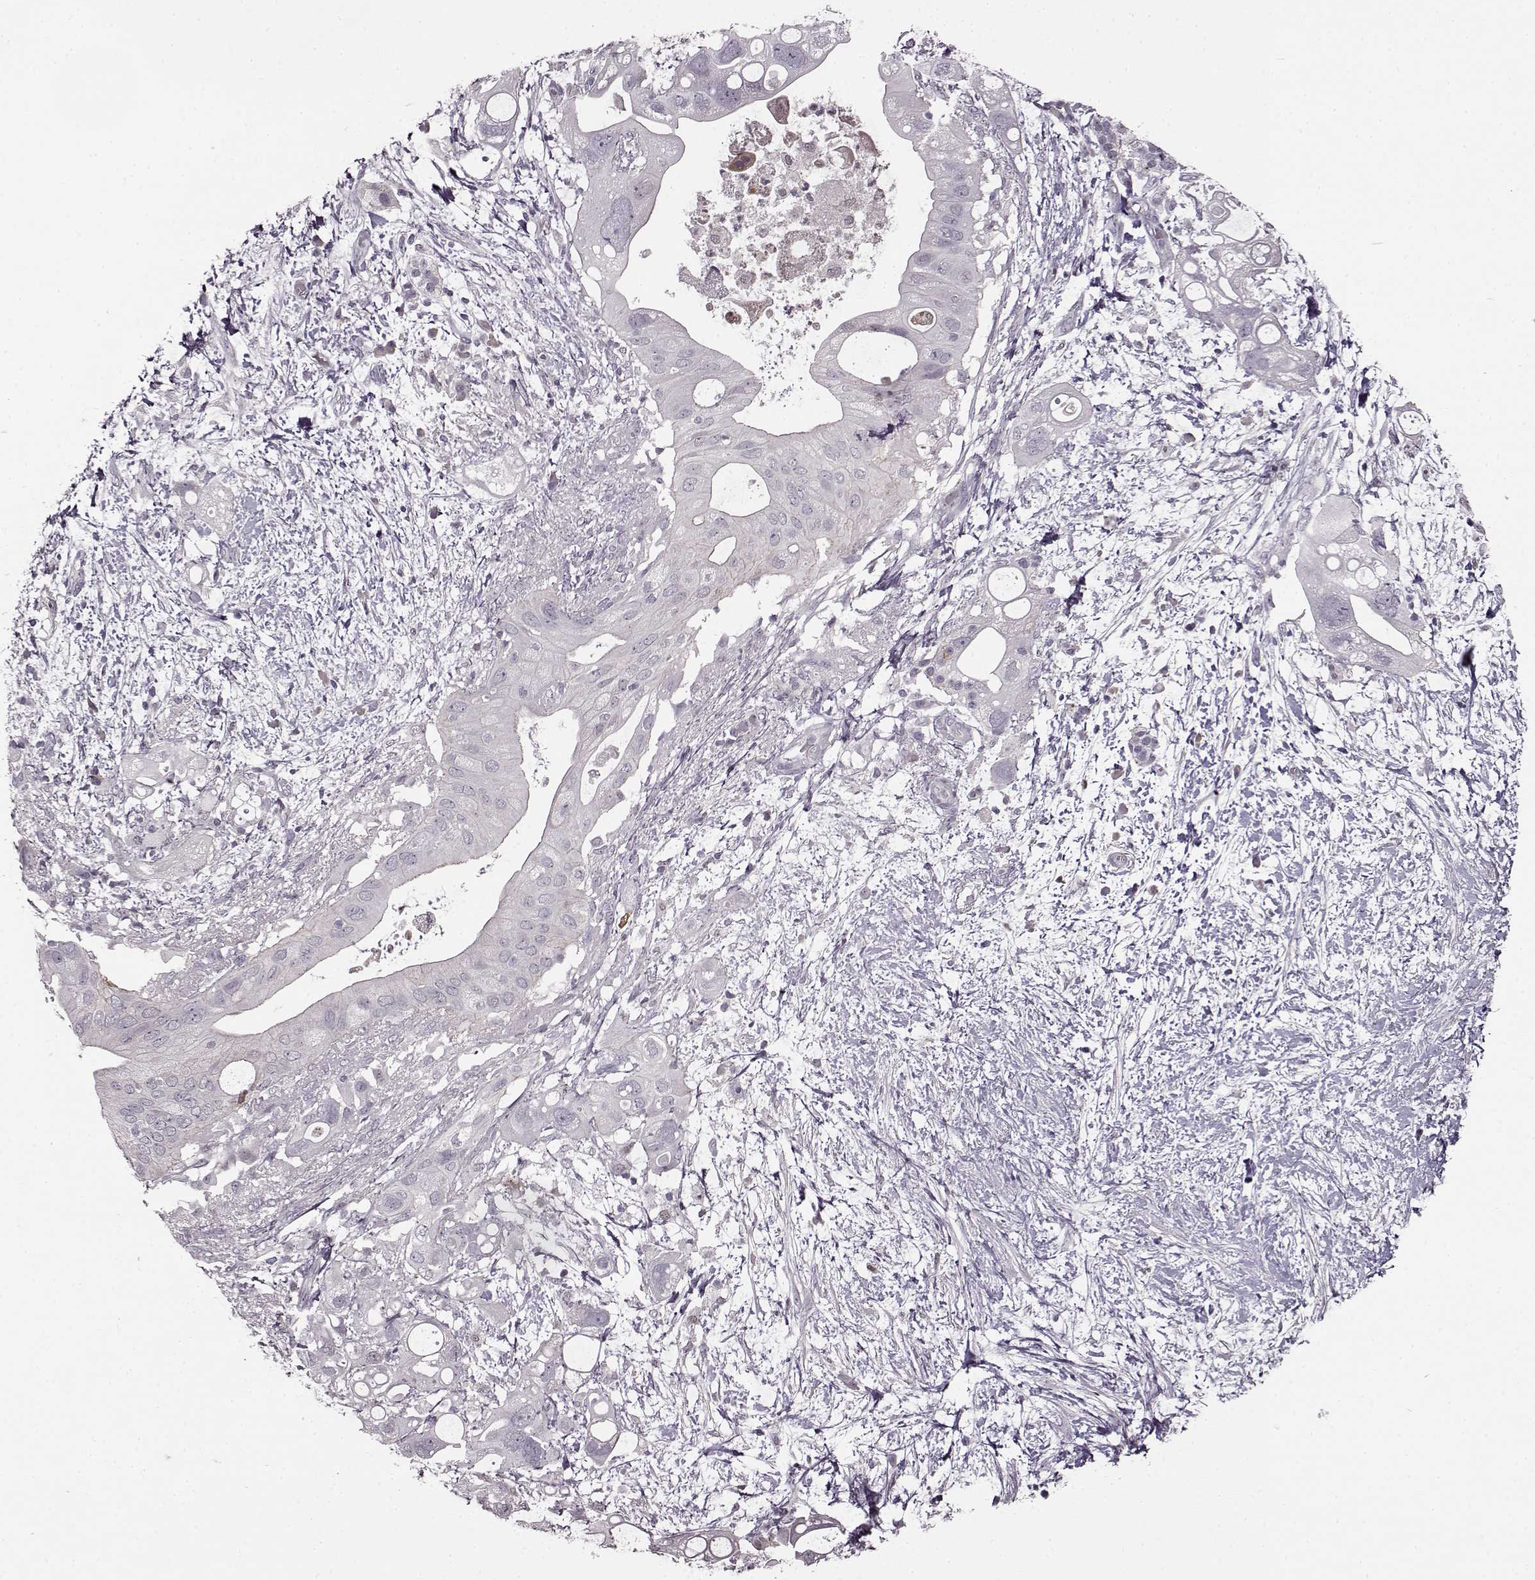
{"staining": {"intensity": "negative", "quantity": "none", "location": "none"}, "tissue": "pancreatic cancer", "cell_type": "Tumor cells", "image_type": "cancer", "snomed": [{"axis": "morphology", "description": "Adenocarcinoma, NOS"}, {"axis": "topography", "description": "Pancreas"}], "caption": "Human adenocarcinoma (pancreatic) stained for a protein using immunohistochemistry (IHC) exhibits no staining in tumor cells.", "gene": "CNGA3", "patient": {"sex": "female", "age": 72}}